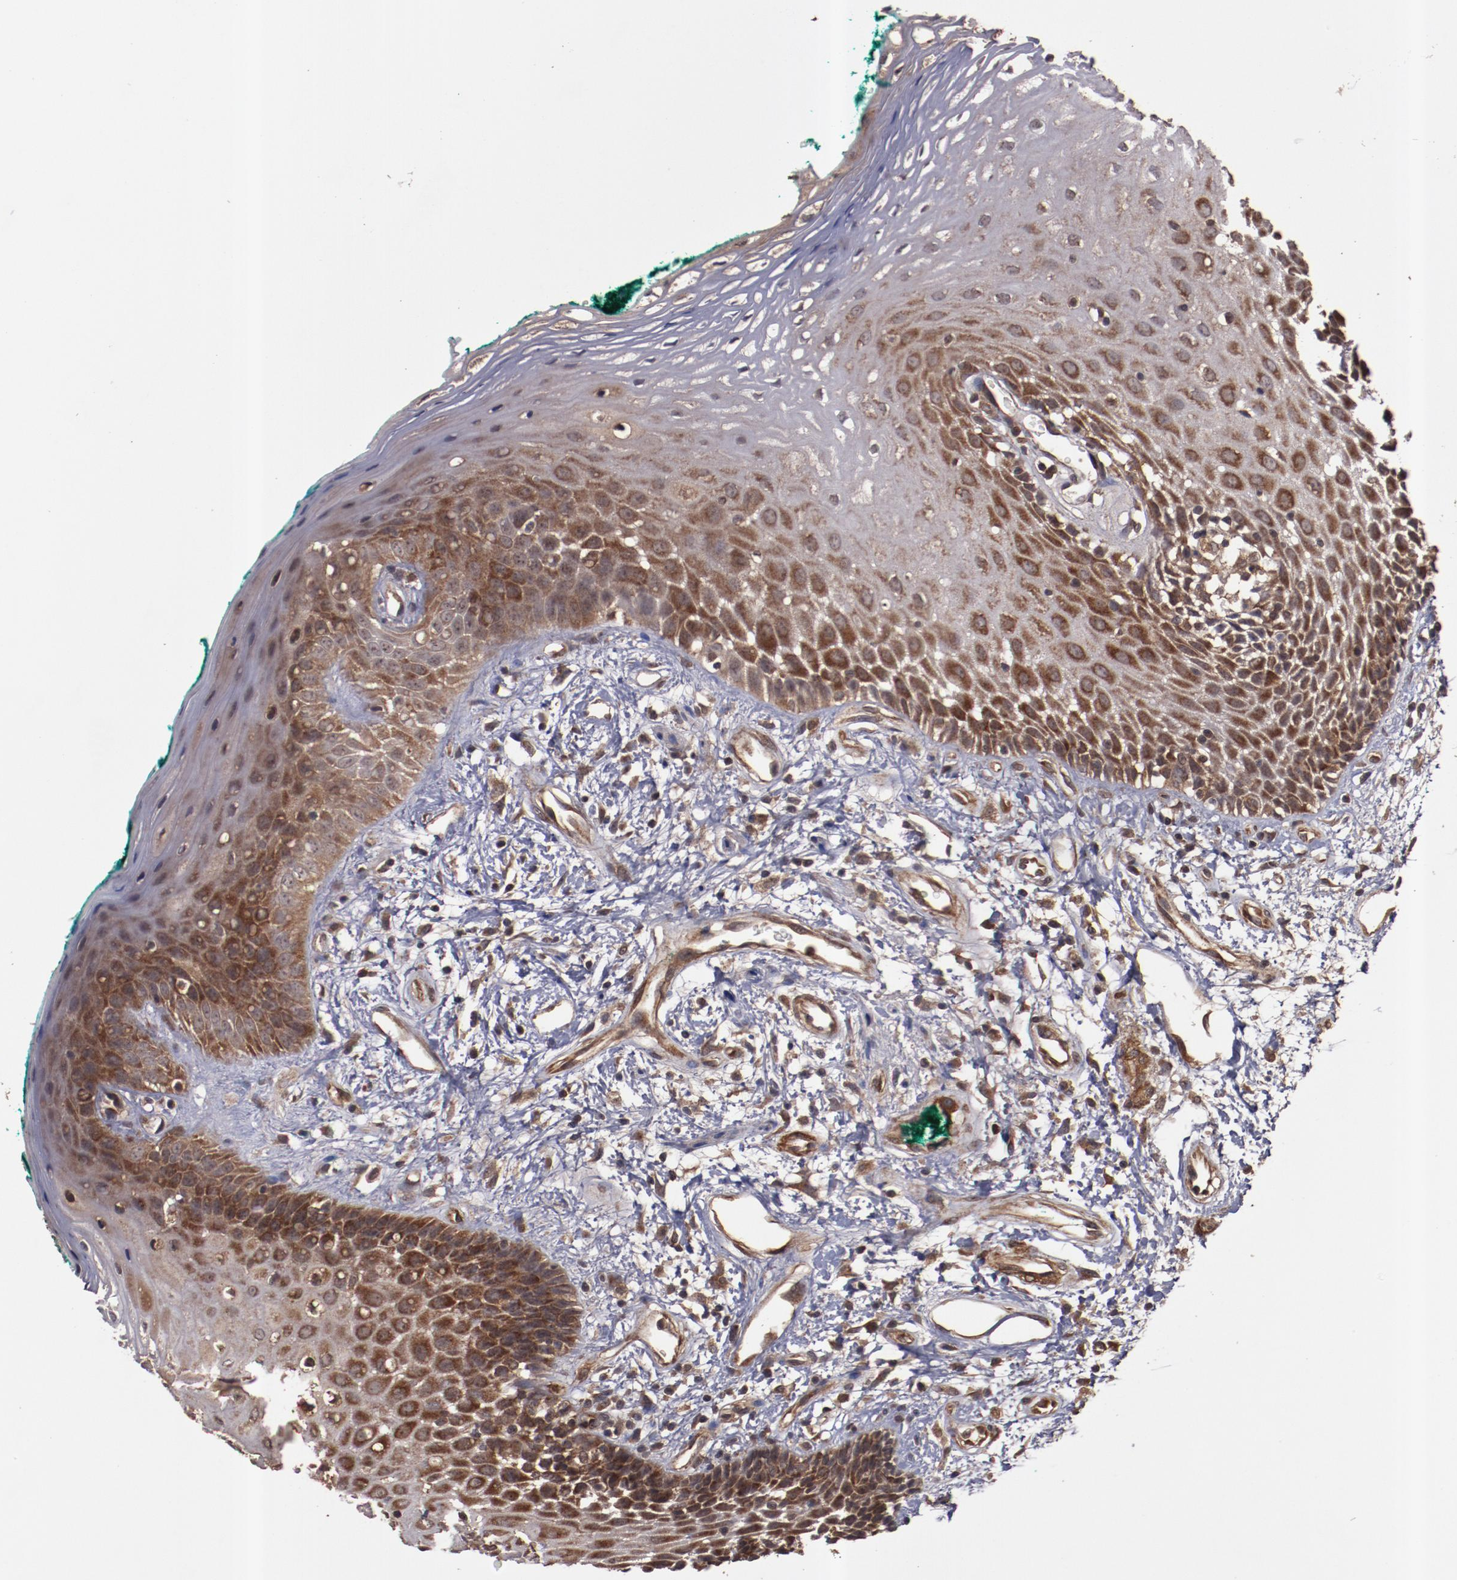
{"staining": {"intensity": "strong", "quantity": ">75%", "location": "cytoplasmic/membranous"}, "tissue": "oral mucosa", "cell_type": "Squamous epithelial cells", "image_type": "normal", "snomed": [{"axis": "morphology", "description": "Normal tissue, NOS"}, {"axis": "morphology", "description": "Squamous cell carcinoma, NOS"}, {"axis": "topography", "description": "Skeletal muscle"}, {"axis": "topography", "description": "Oral tissue"}, {"axis": "topography", "description": "Head-Neck"}], "caption": "This image exhibits immunohistochemistry (IHC) staining of benign oral mucosa, with high strong cytoplasmic/membranous staining in about >75% of squamous epithelial cells.", "gene": "TXNDC16", "patient": {"sex": "female", "age": 84}}